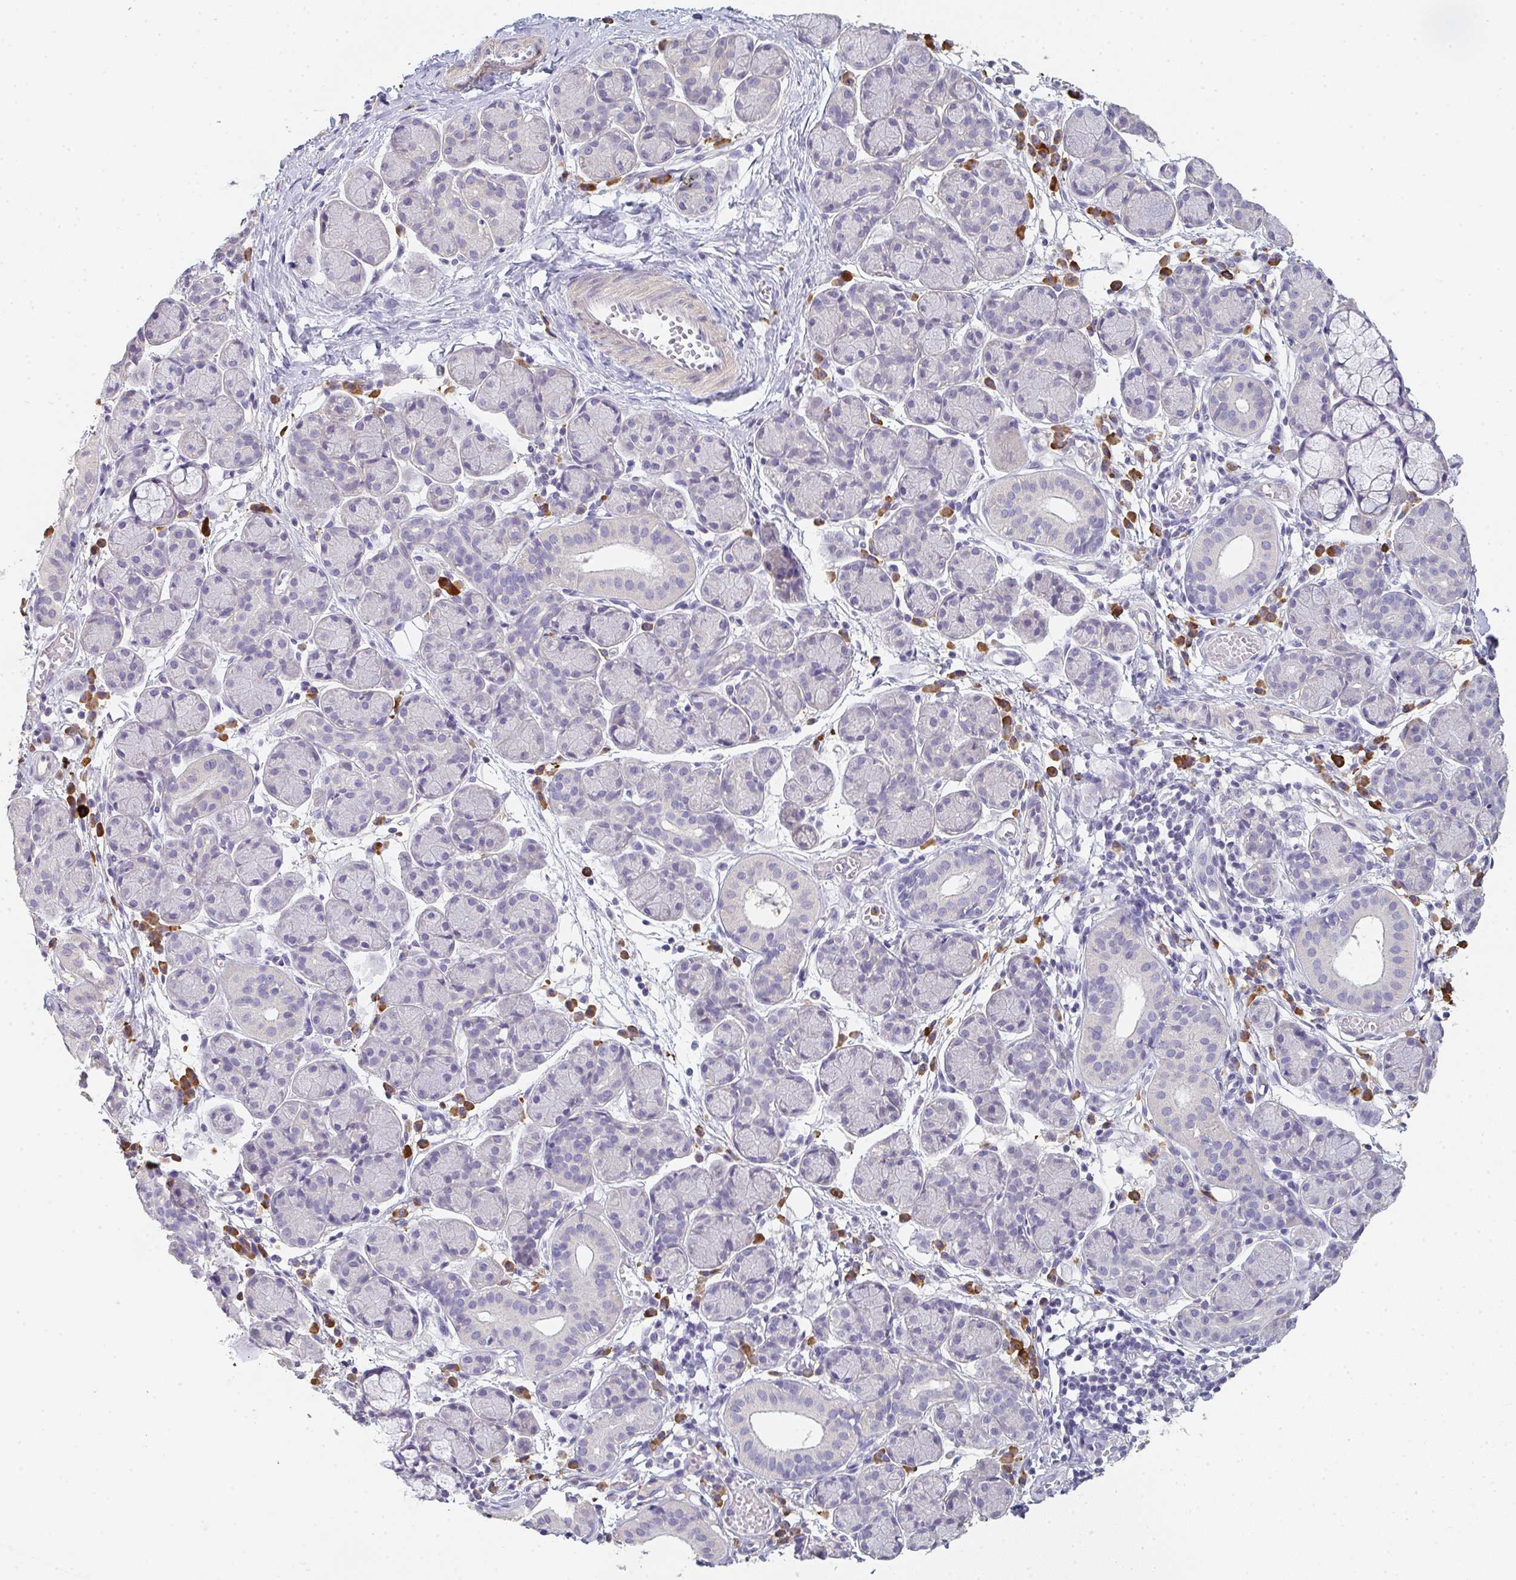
{"staining": {"intensity": "negative", "quantity": "none", "location": "none"}, "tissue": "salivary gland", "cell_type": "Glandular cells", "image_type": "normal", "snomed": [{"axis": "morphology", "description": "Normal tissue, NOS"}, {"axis": "morphology", "description": "Inflammation, NOS"}, {"axis": "topography", "description": "Lymph node"}, {"axis": "topography", "description": "Salivary gland"}], "caption": "This is an immunohistochemistry photomicrograph of unremarkable human salivary gland. There is no expression in glandular cells.", "gene": "ZNF215", "patient": {"sex": "male", "age": 3}}